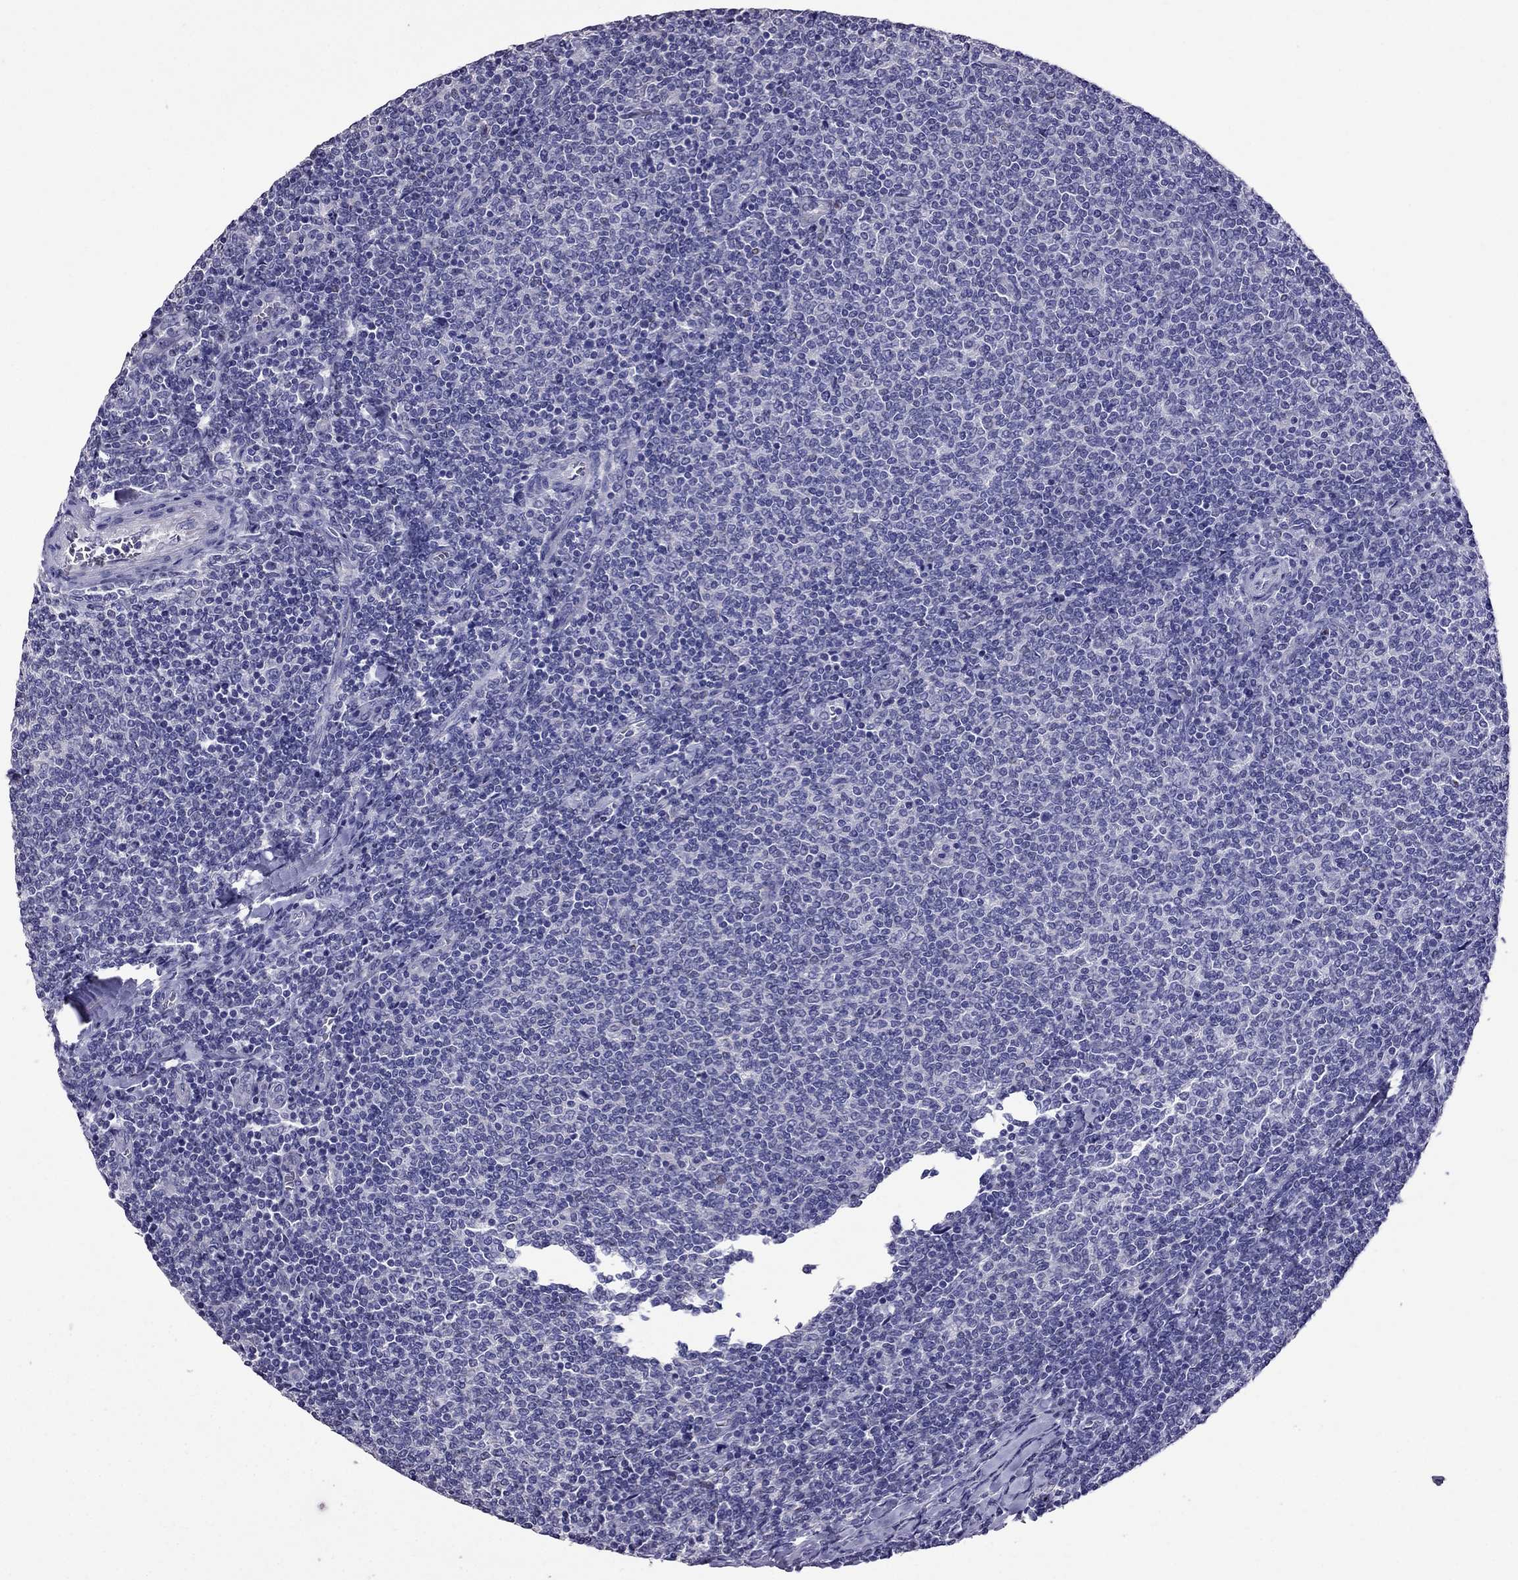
{"staining": {"intensity": "negative", "quantity": "none", "location": "none"}, "tissue": "lymphoma", "cell_type": "Tumor cells", "image_type": "cancer", "snomed": [{"axis": "morphology", "description": "Malignant lymphoma, non-Hodgkin's type, Low grade"}, {"axis": "topography", "description": "Lymph node"}], "caption": "The image displays no significant staining in tumor cells of malignant lymphoma, non-Hodgkin's type (low-grade).", "gene": "OXCT2", "patient": {"sex": "male", "age": 52}}